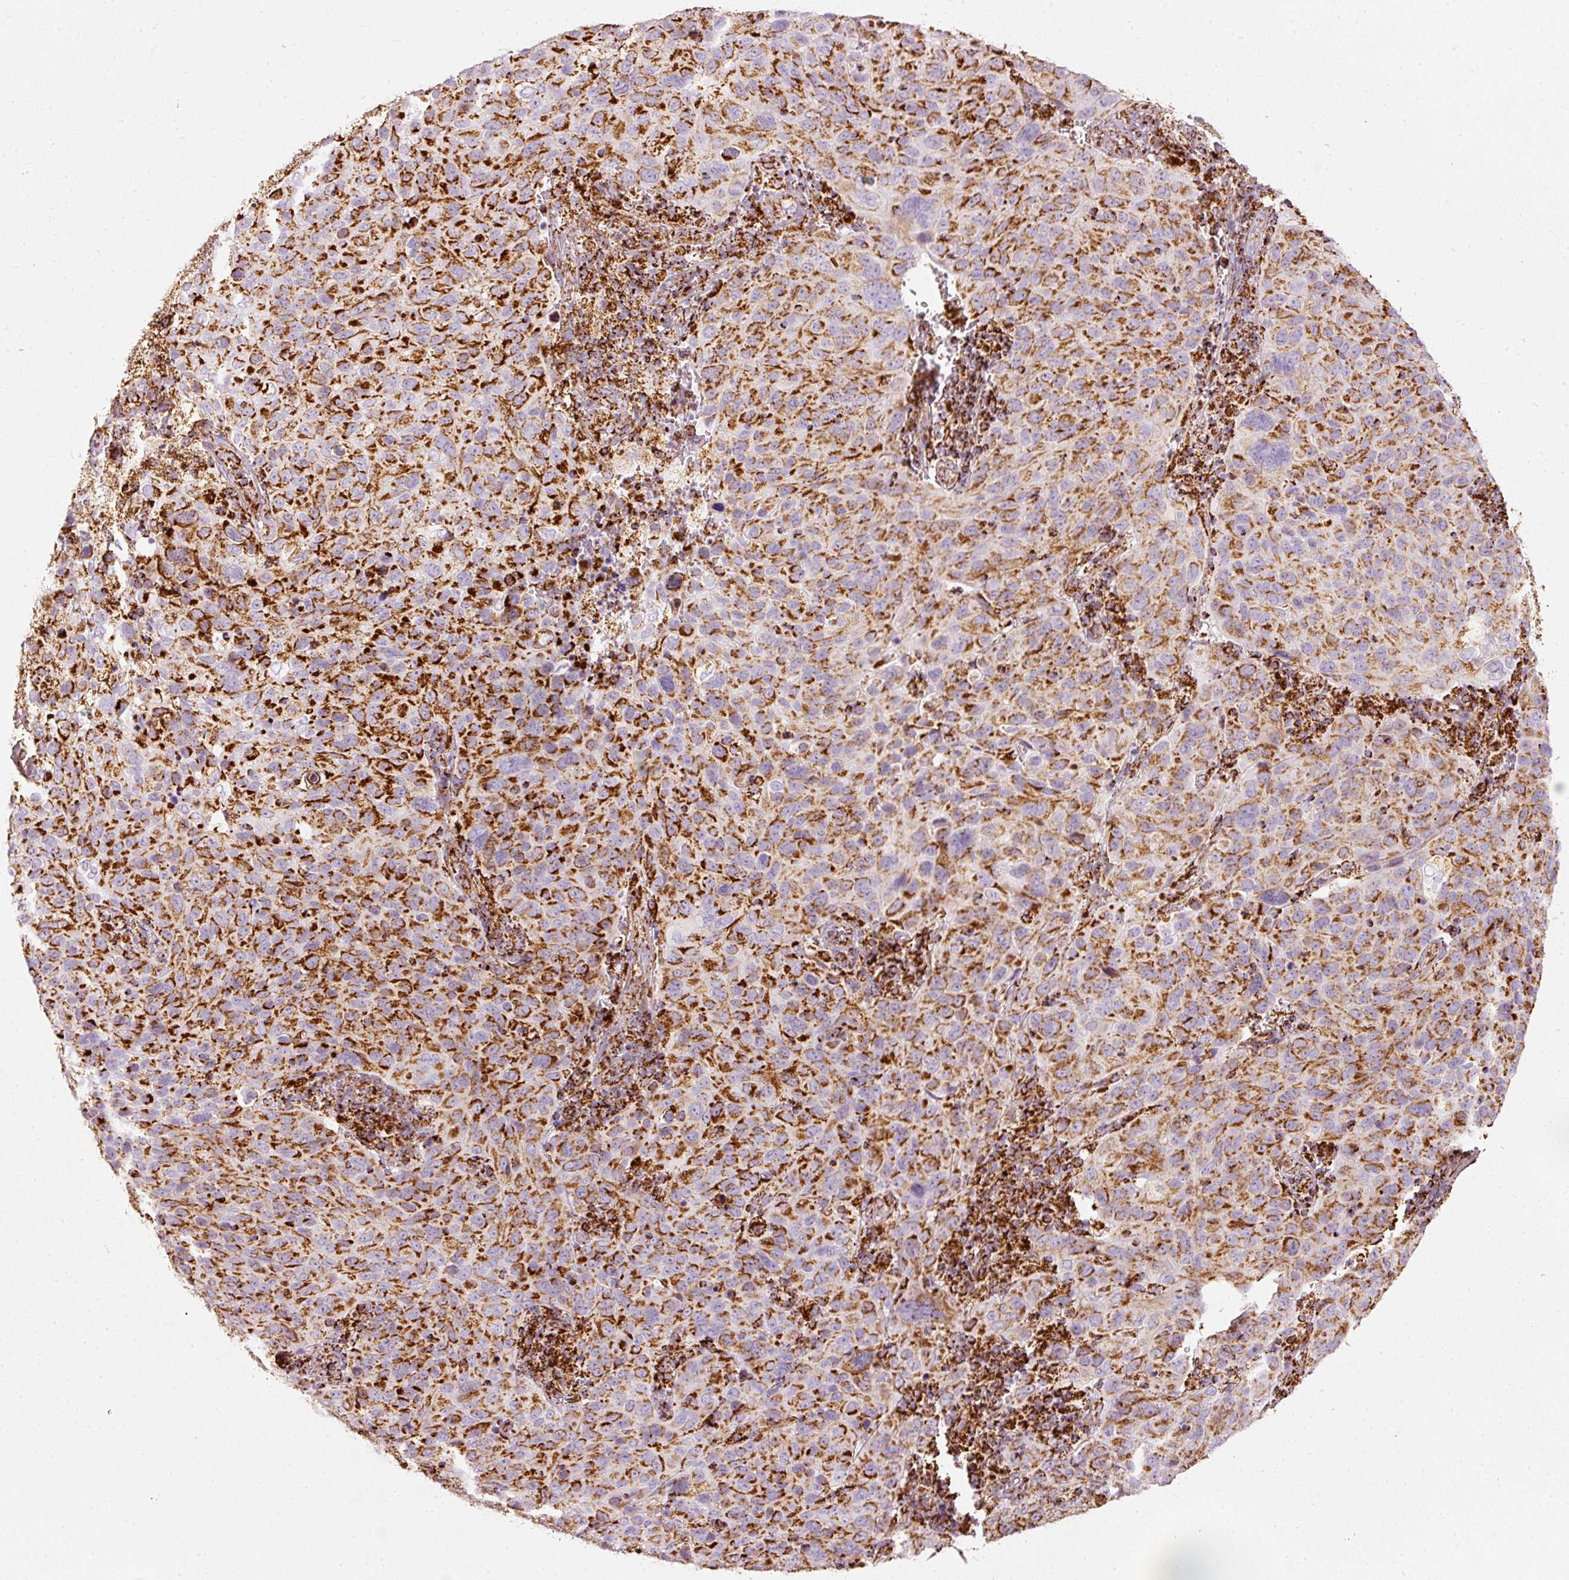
{"staining": {"intensity": "strong", "quantity": ">75%", "location": "cytoplasmic/membranous"}, "tissue": "cervical cancer", "cell_type": "Tumor cells", "image_type": "cancer", "snomed": [{"axis": "morphology", "description": "Squamous cell carcinoma, NOS"}, {"axis": "topography", "description": "Cervix"}], "caption": "This is an image of immunohistochemistry (IHC) staining of cervical cancer, which shows strong expression in the cytoplasmic/membranous of tumor cells.", "gene": "MT-CO2", "patient": {"sex": "female", "age": 44}}